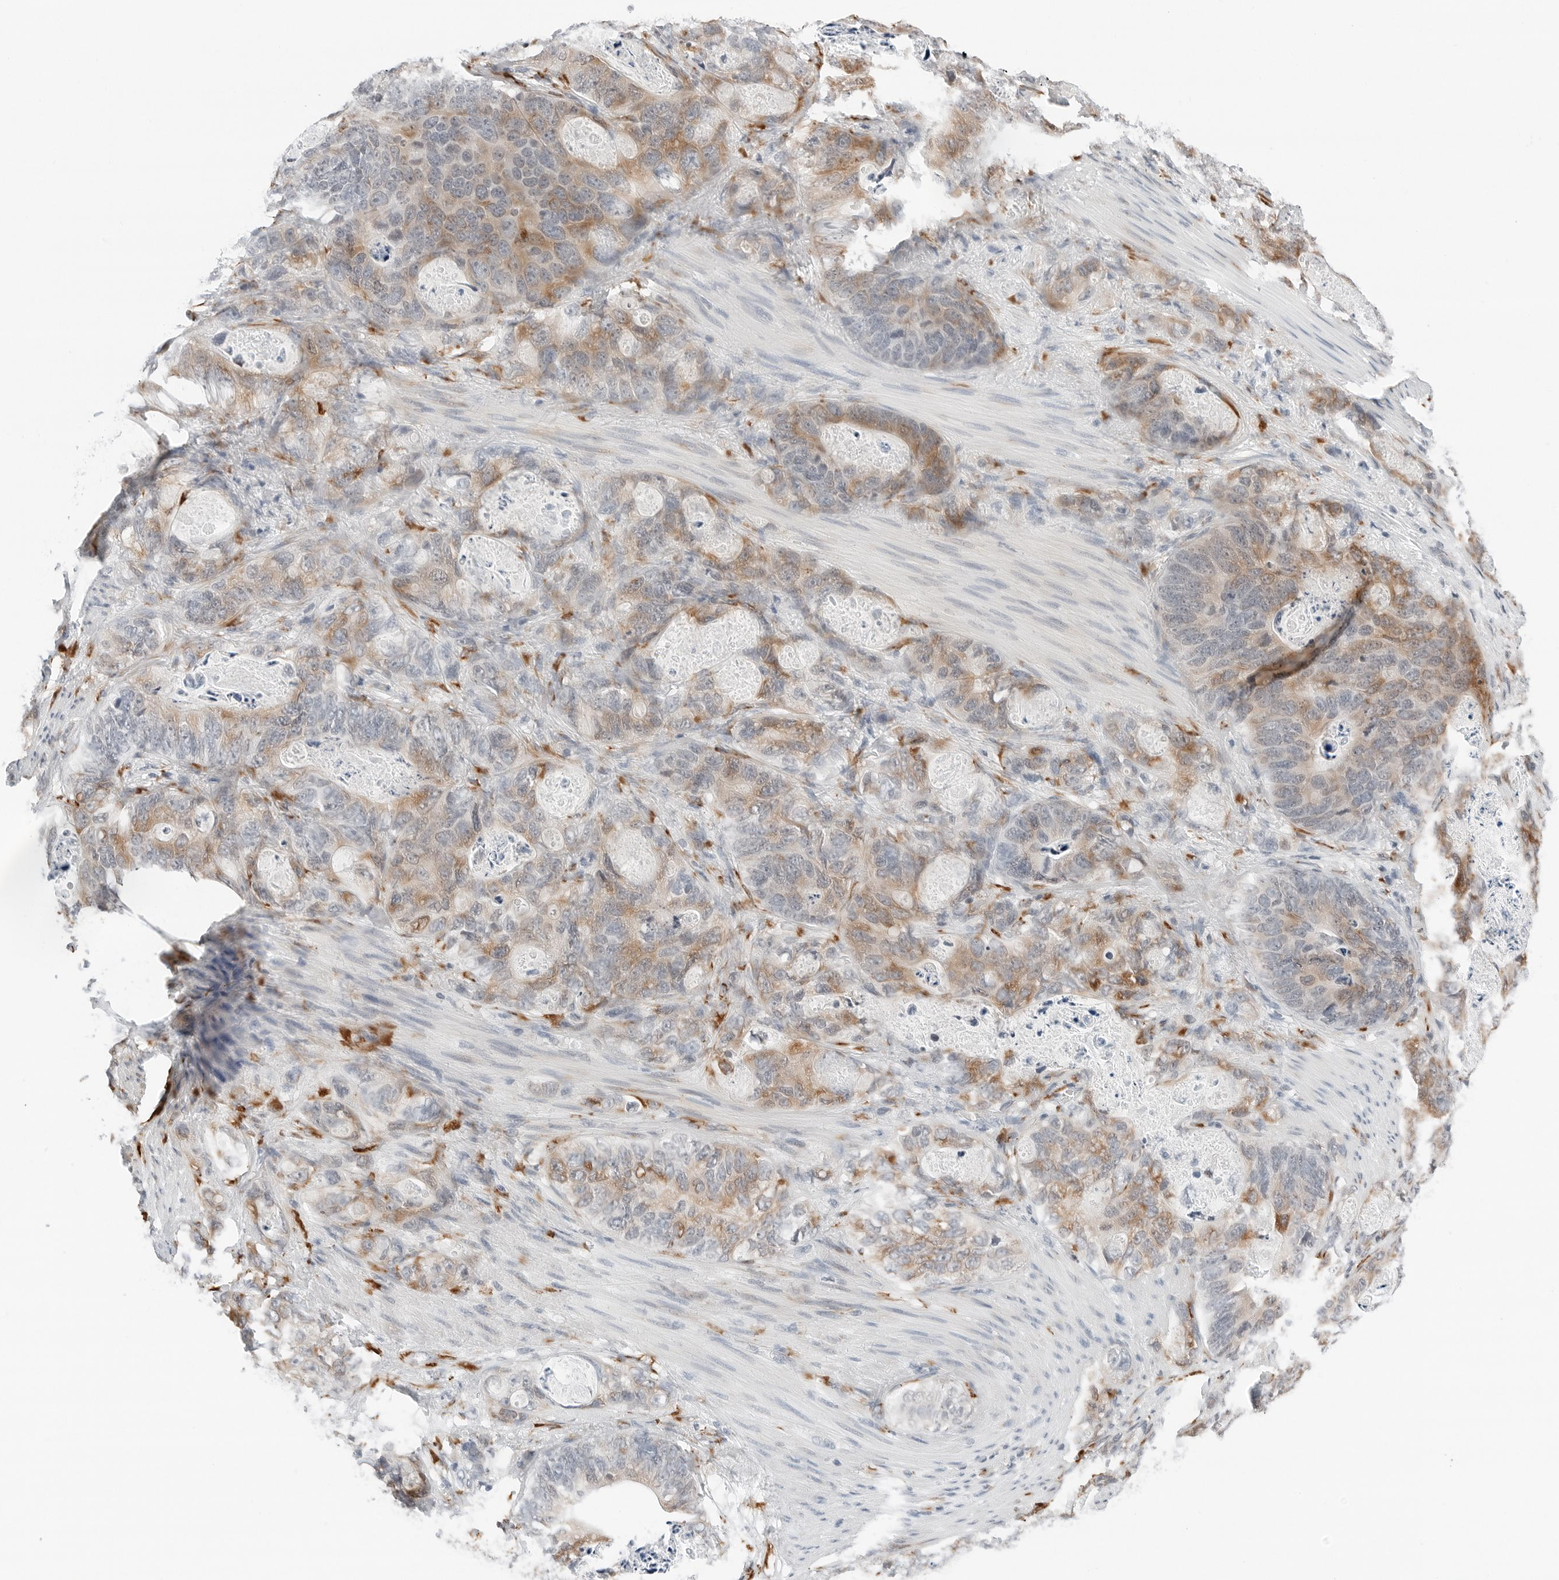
{"staining": {"intensity": "moderate", "quantity": ">75%", "location": "cytoplasmic/membranous"}, "tissue": "stomach cancer", "cell_type": "Tumor cells", "image_type": "cancer", "snomed": [{"axis": "morphology", "description": "Normal tissue, NOS"}, {"axis": "morphology", "description": "Adenocarcinoma, NOS"}, {"axis": "topography", "description": "Stomach"}], "caption": "Protein staining by immunohistochemistry (IHC) shows moderate cytoplasmic/membranous expression in approximately >75% of tumor cells in adenocarcinoma (stomach). The staining was performed using DAB, with brown indicating positive protein expression. Nuclei are stained blue with hematoxylin.", "gene": "P4HA2", "patient": {"sex": "female", "age": 89}}